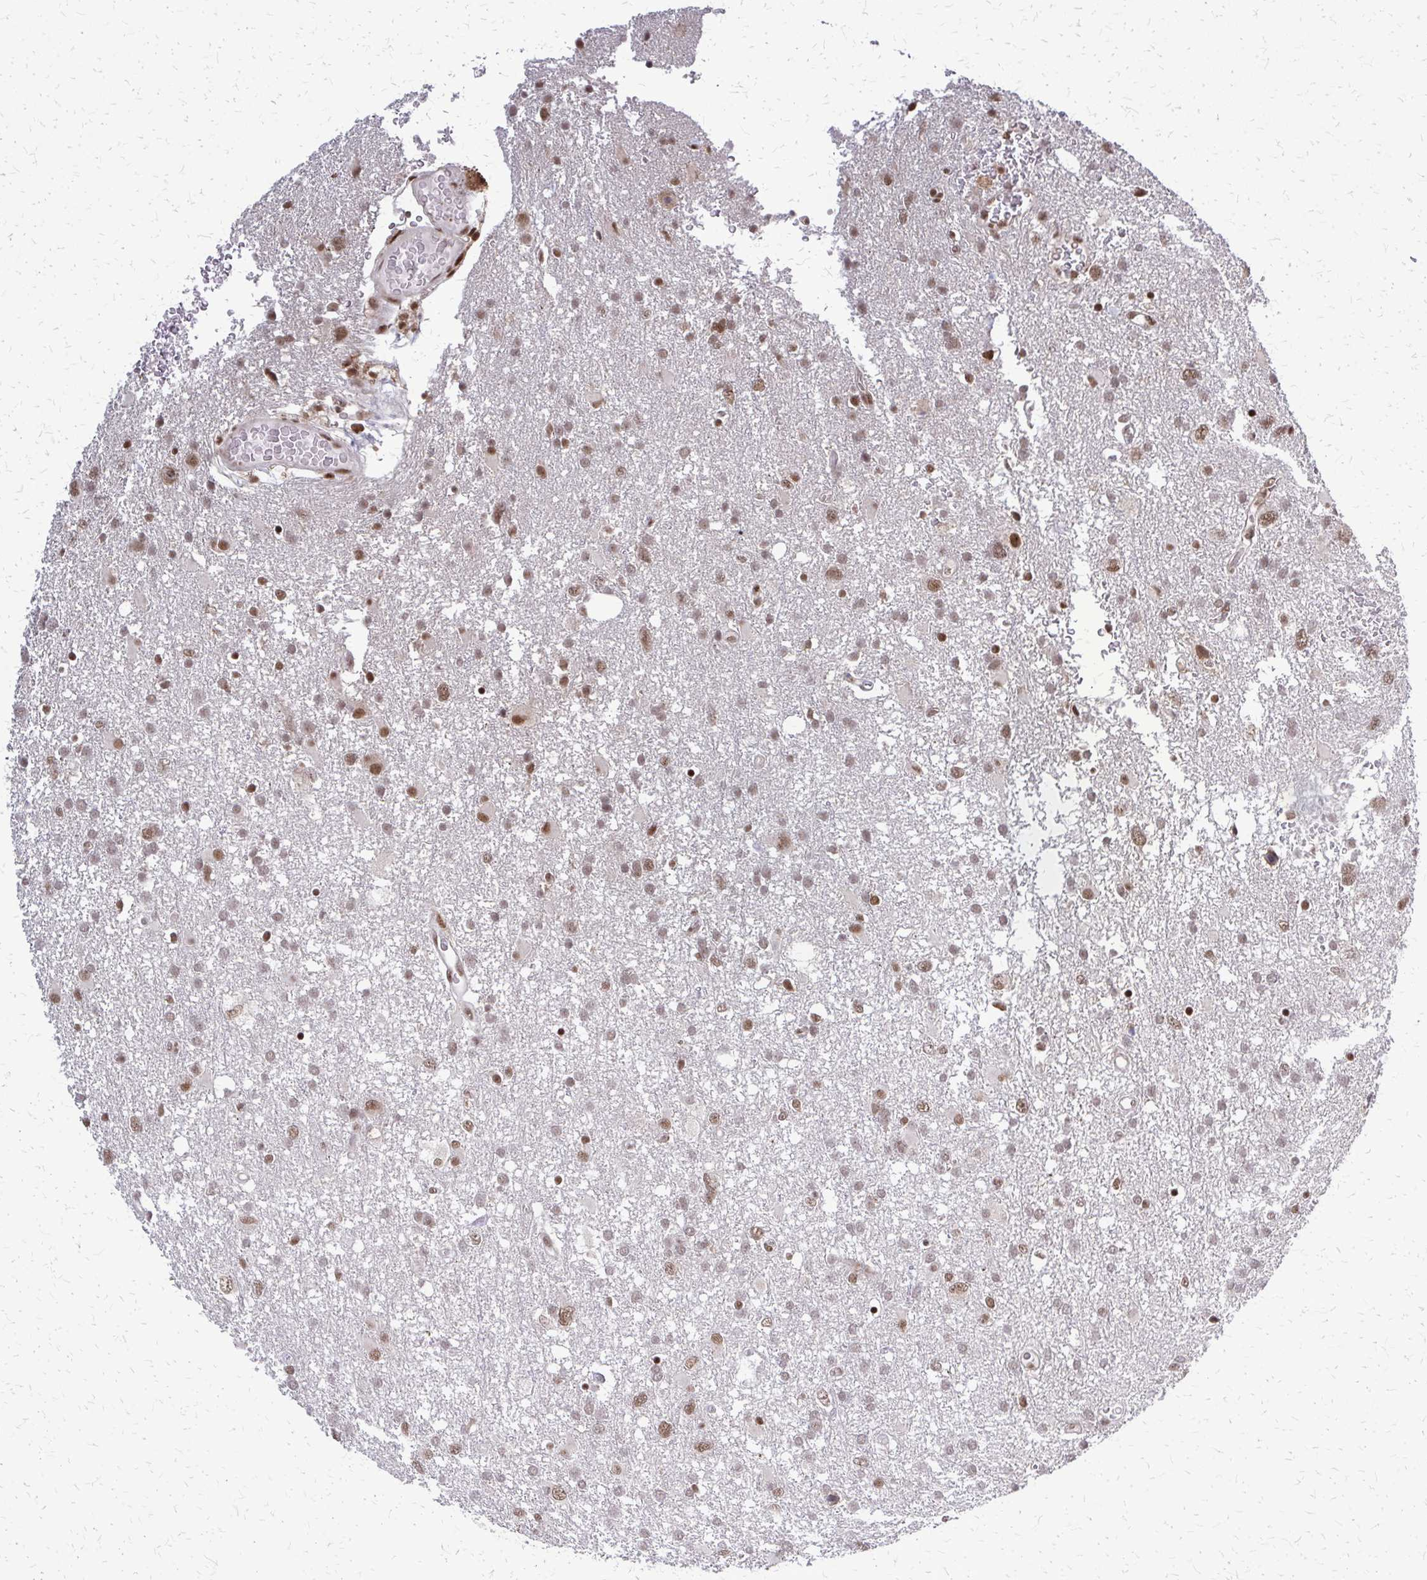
{"staining": {"intensity": "moderate", "quantity": ">75%", "location": "nuclear"}, "tissue": "glioma", "cell_type": "Tumor cells", "image_type": "cancer", "snomed": [{"axis": "morphology", "description": "Glioma, malignant, High grade"}, {"axis": "topography", "description": "Brain"}], "caption": "Immunohistochemical staining of malignant glioma (high-grade) reveals medium levels of moderate nuclear expression in approximately >75% of tumor cells.", "gene": "HDAC3", "patient": {"sex": "male", "age": 61}}